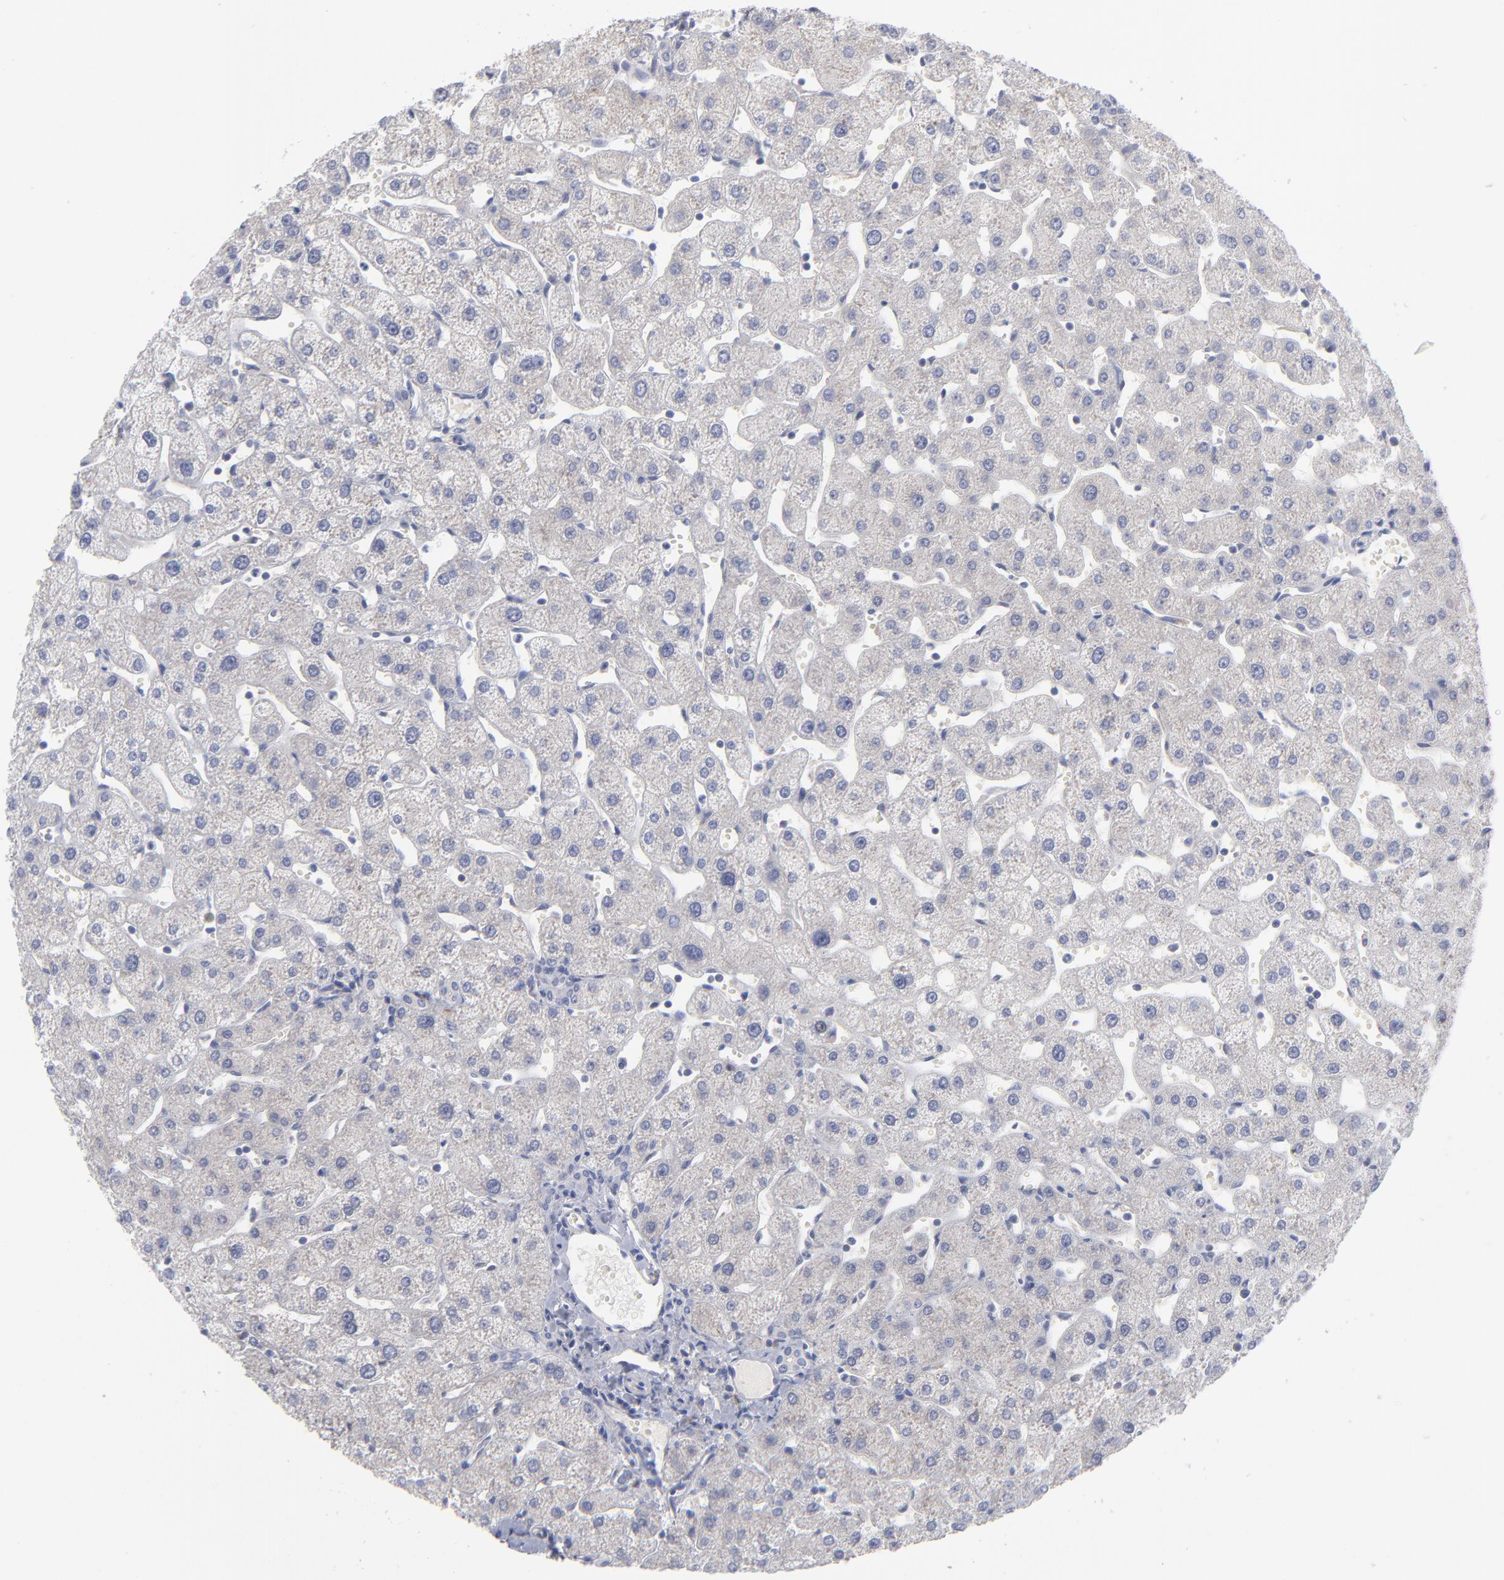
{"staining": {"intensity": "negative", "quantity": "none", "location": "none"}, "tissue": "liver", "cell_type": "Cholangiocytes", "image_type": "normal", "snomed": [{"axis": "morphology", "description": "Normal tissue, NOS"}, {"axis": "topography", "description": "Liver"}], "caption": "DAB (3,3'-diaminobenzidine) immunohistochemical staining of unremarkable human liver exhibits no significant staining in cholangiocytes.", "gene": "RPS24", "patient": {"sex": "male", "age": 67}}